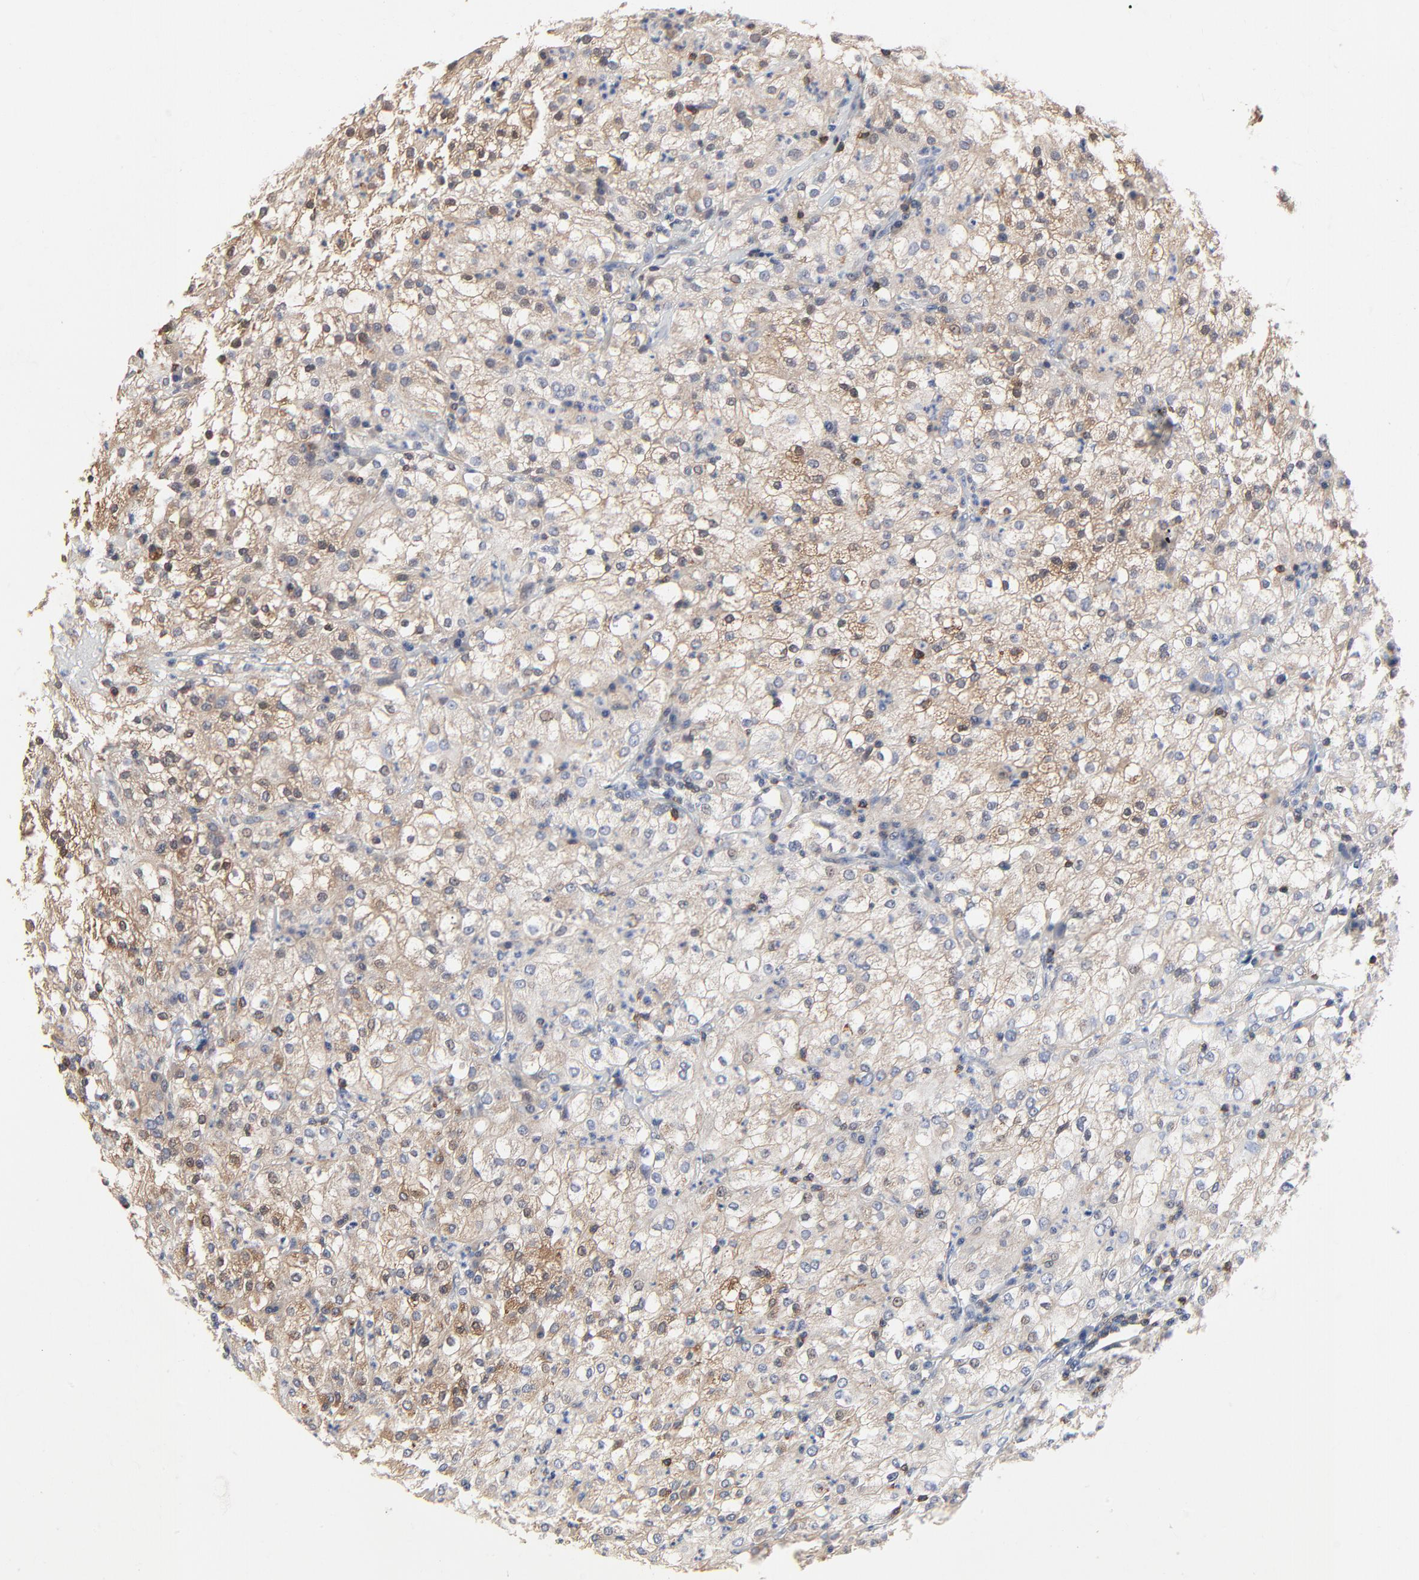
{"staining": {"intensity": "weak", "quantity": "<25%", "location": "cytoplasmic/membranous"}, "tissue": "renal cancer", "cell_type": "Tumor cells", "image_type": "cancer", "snomed": [{"axis": "morphology", "description": "Adenocarcinoma, NOS"}, {"axis": "topography", "description": "Kidney"}], "caption": "Immunohistochemistry image of renal adenocarcinoma stained for a protein (brown), which demonstrates no expression in tumor cells. Nuclei are stained in blue.", "gene": "SKAP1", "patient": {"sex": "male", "age": 59}}